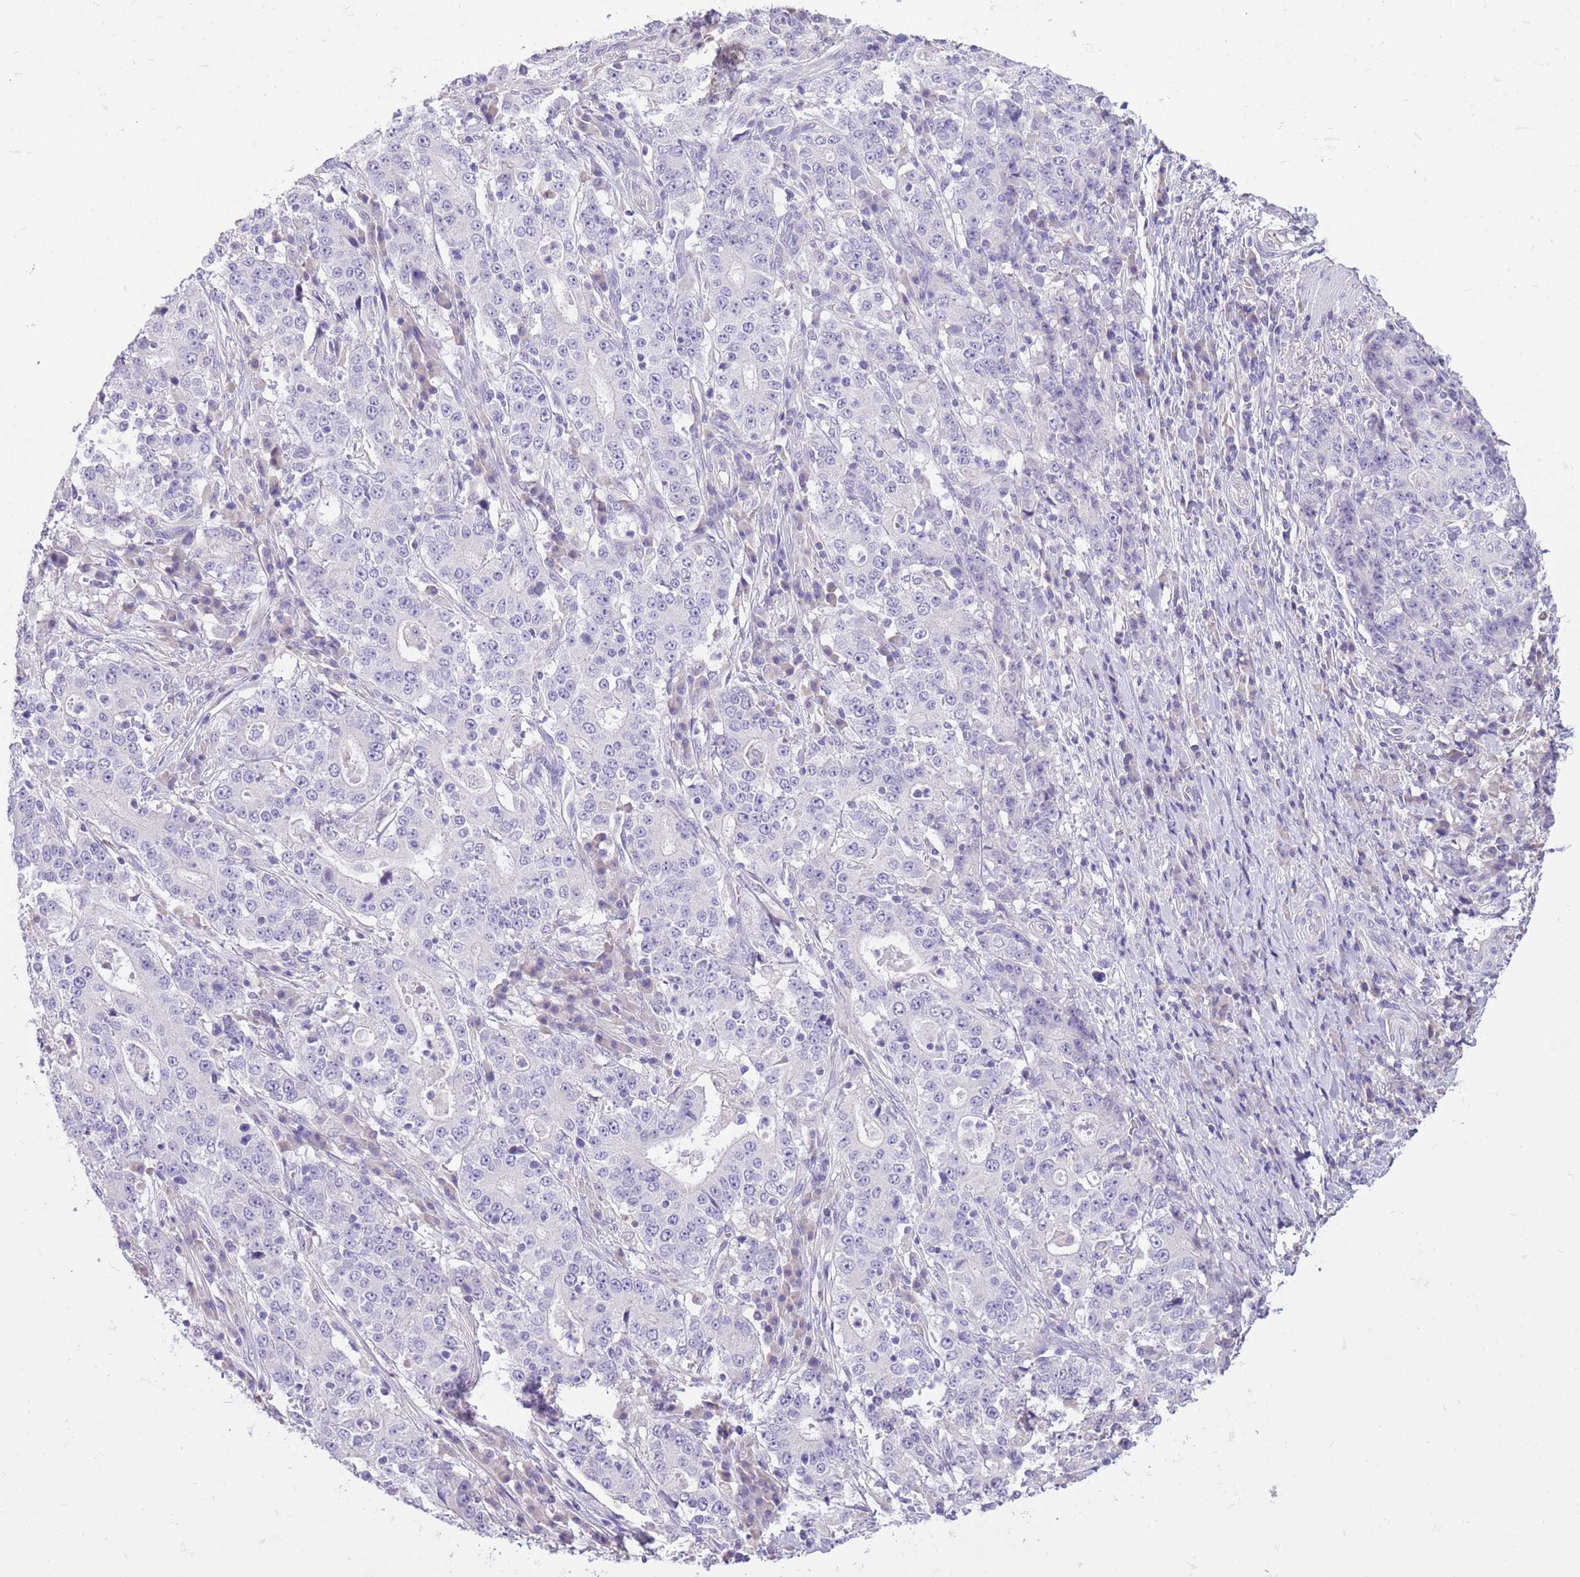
{"staining": {"intensity": "negative", "quantity": "none", "location": "none"}, "tissue": "stomach cancer", "cell_type": "Tumor cells", "image_type": "cancer", "snomed": [{"axis": "morphology", "description": "Normal tissue, NOS"}, {"axis": "morphology", "description": "Adenocarcinoma, NOS"}, {"axis": "topography", "description": "Stomach, upper"}, {"axis": "topography", "description": "Stomach"}], "caption": "A high-resolution image shows immunohistochemistry (IHC) staining of stomach adenocarcinoma, which demonstrates no significant positivity in tumor cells.", "gene": "SFTPA1", "patient": {"sex": "male", "age": 59}}